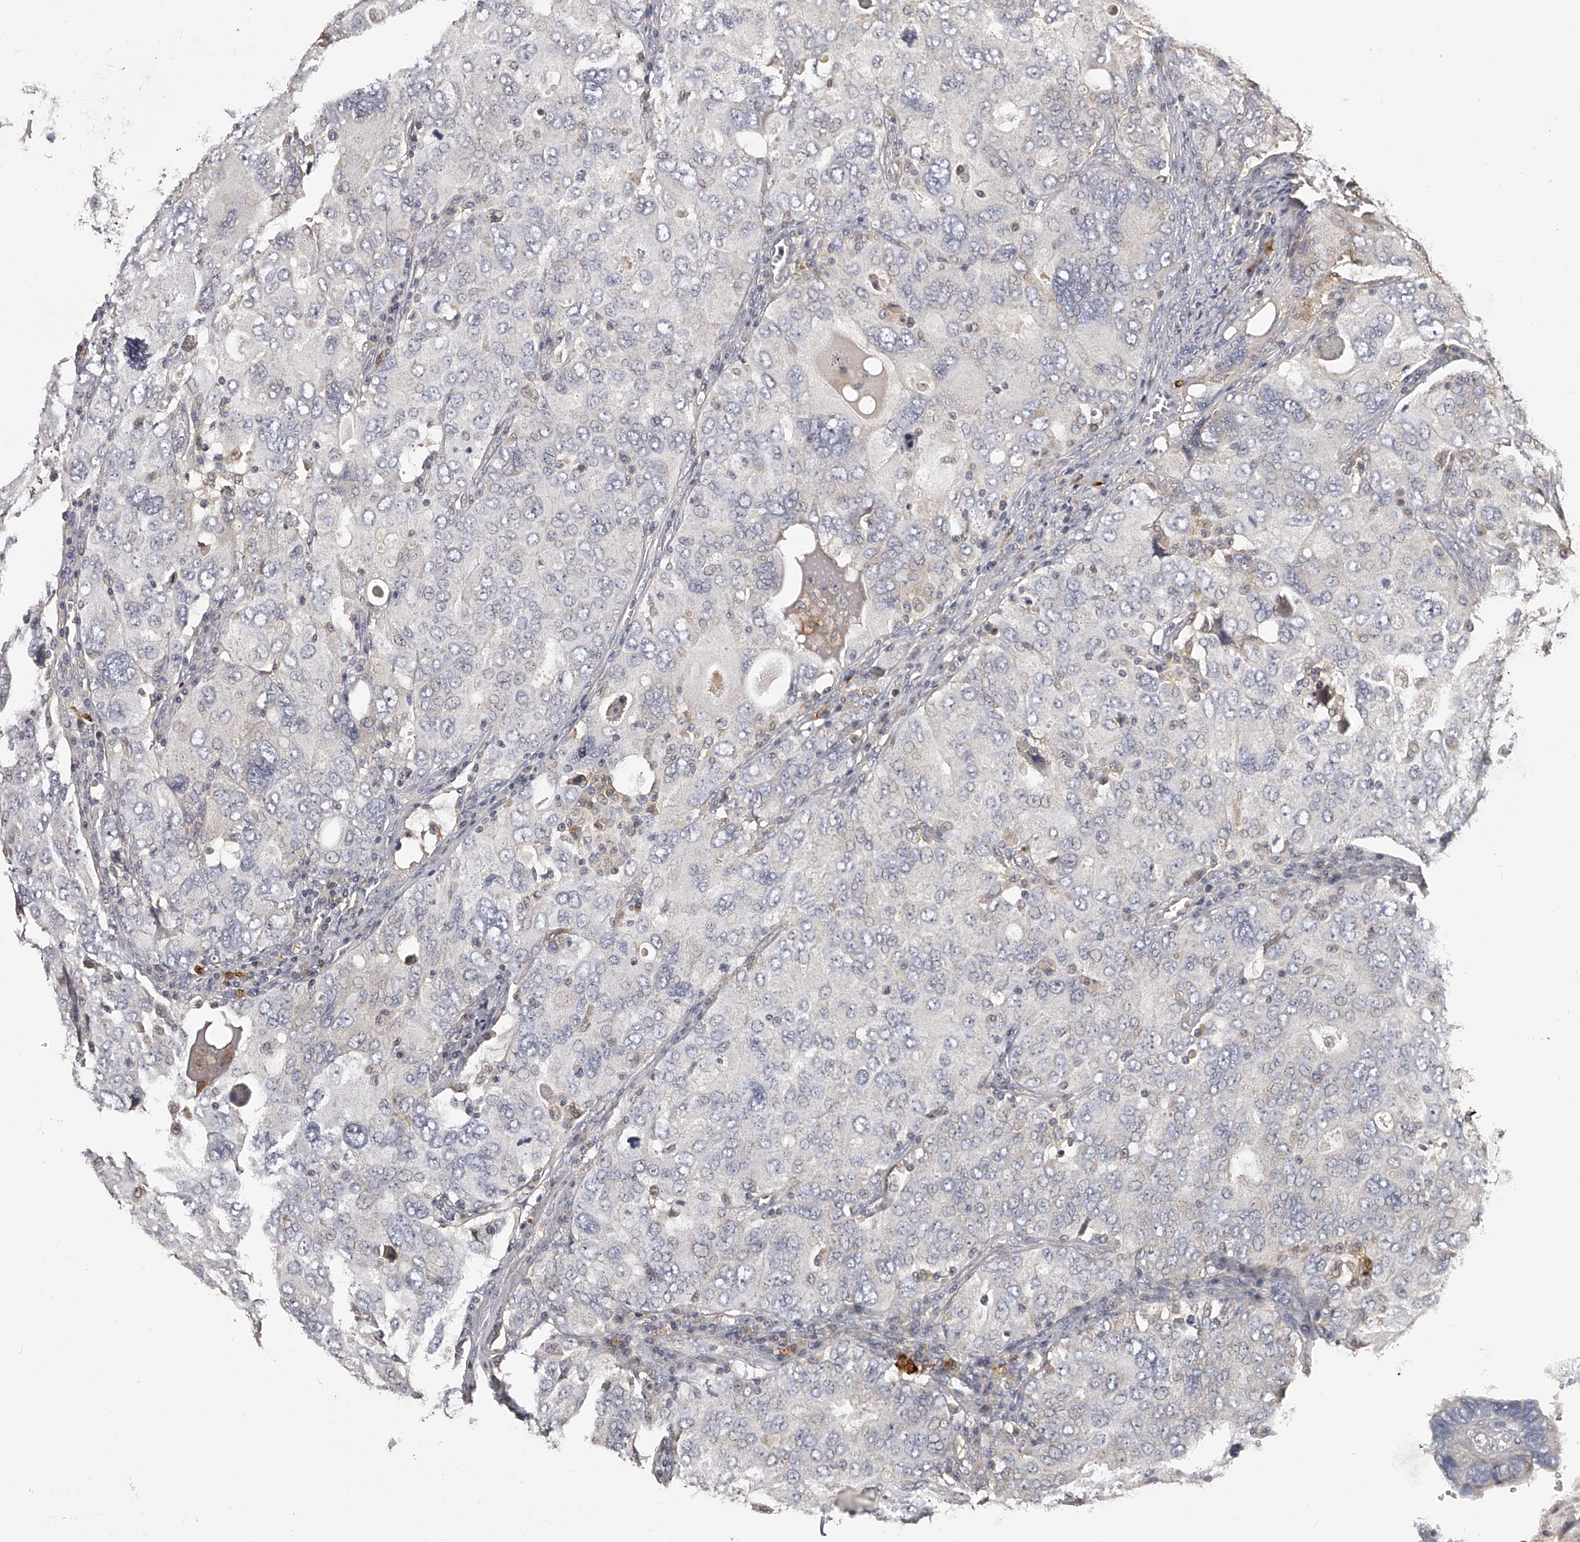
{"staining": {"intensity": "negative", "quantity": "none", "location": "none"}, "tissue": "ovarian cancer", "cell_type": "Tumor cells", "image_type": "cancer", "snomed": [{"axis": "morphology", "description": "Carcinoma, endometroid"}, {"axis": "topography", "description": "Ovary"}], "caption": "DAB immunohistochemical staining of human ovarian endometroid carcinoma demonstrates no significant positivity in tumor cells.", "gene": "TNN", "patient": {"sex": "female", "age": 62}}